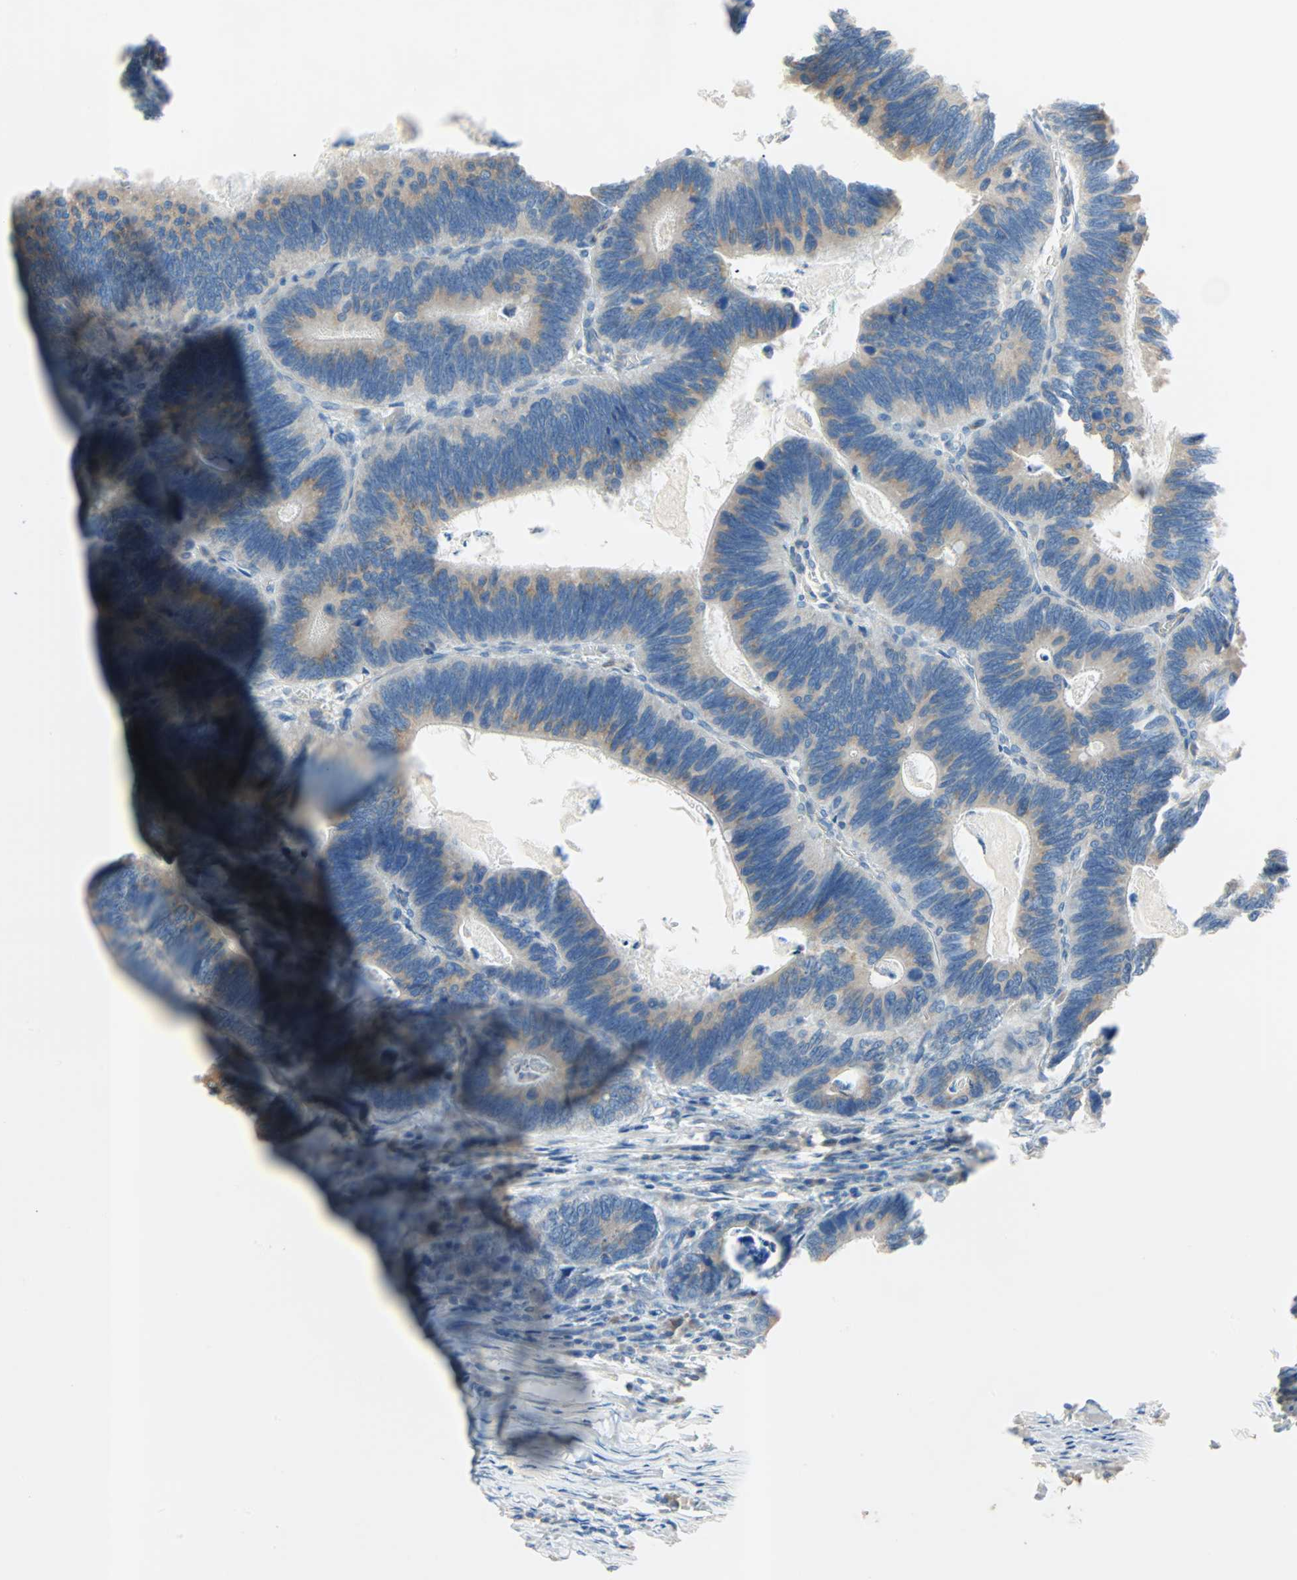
{"staining": {"intensity": "weak", "quantity": ">75%", "location": "cytoplasmic/membranous"}, "tissue": "colorectal cancer", "cell_type": "Tumor cells", "image_type": "cancer", "snomed": [{"axis": "morphology", "description": "Adenocarcinoma, NOS"}, {"axis": "topography", "description": "Colon"}], "caption": "DAB immunohistochemical staining of human colorectal adenocarcinoma demonstrates weak cytoplasmic/membranous protein expression in approximately >75% of tumor cells. (brown staining indicates protein expression, while blue staining denotes nuclei).", "gene": "XYLT1", "patient": {"sex": "male", "age": 72}}